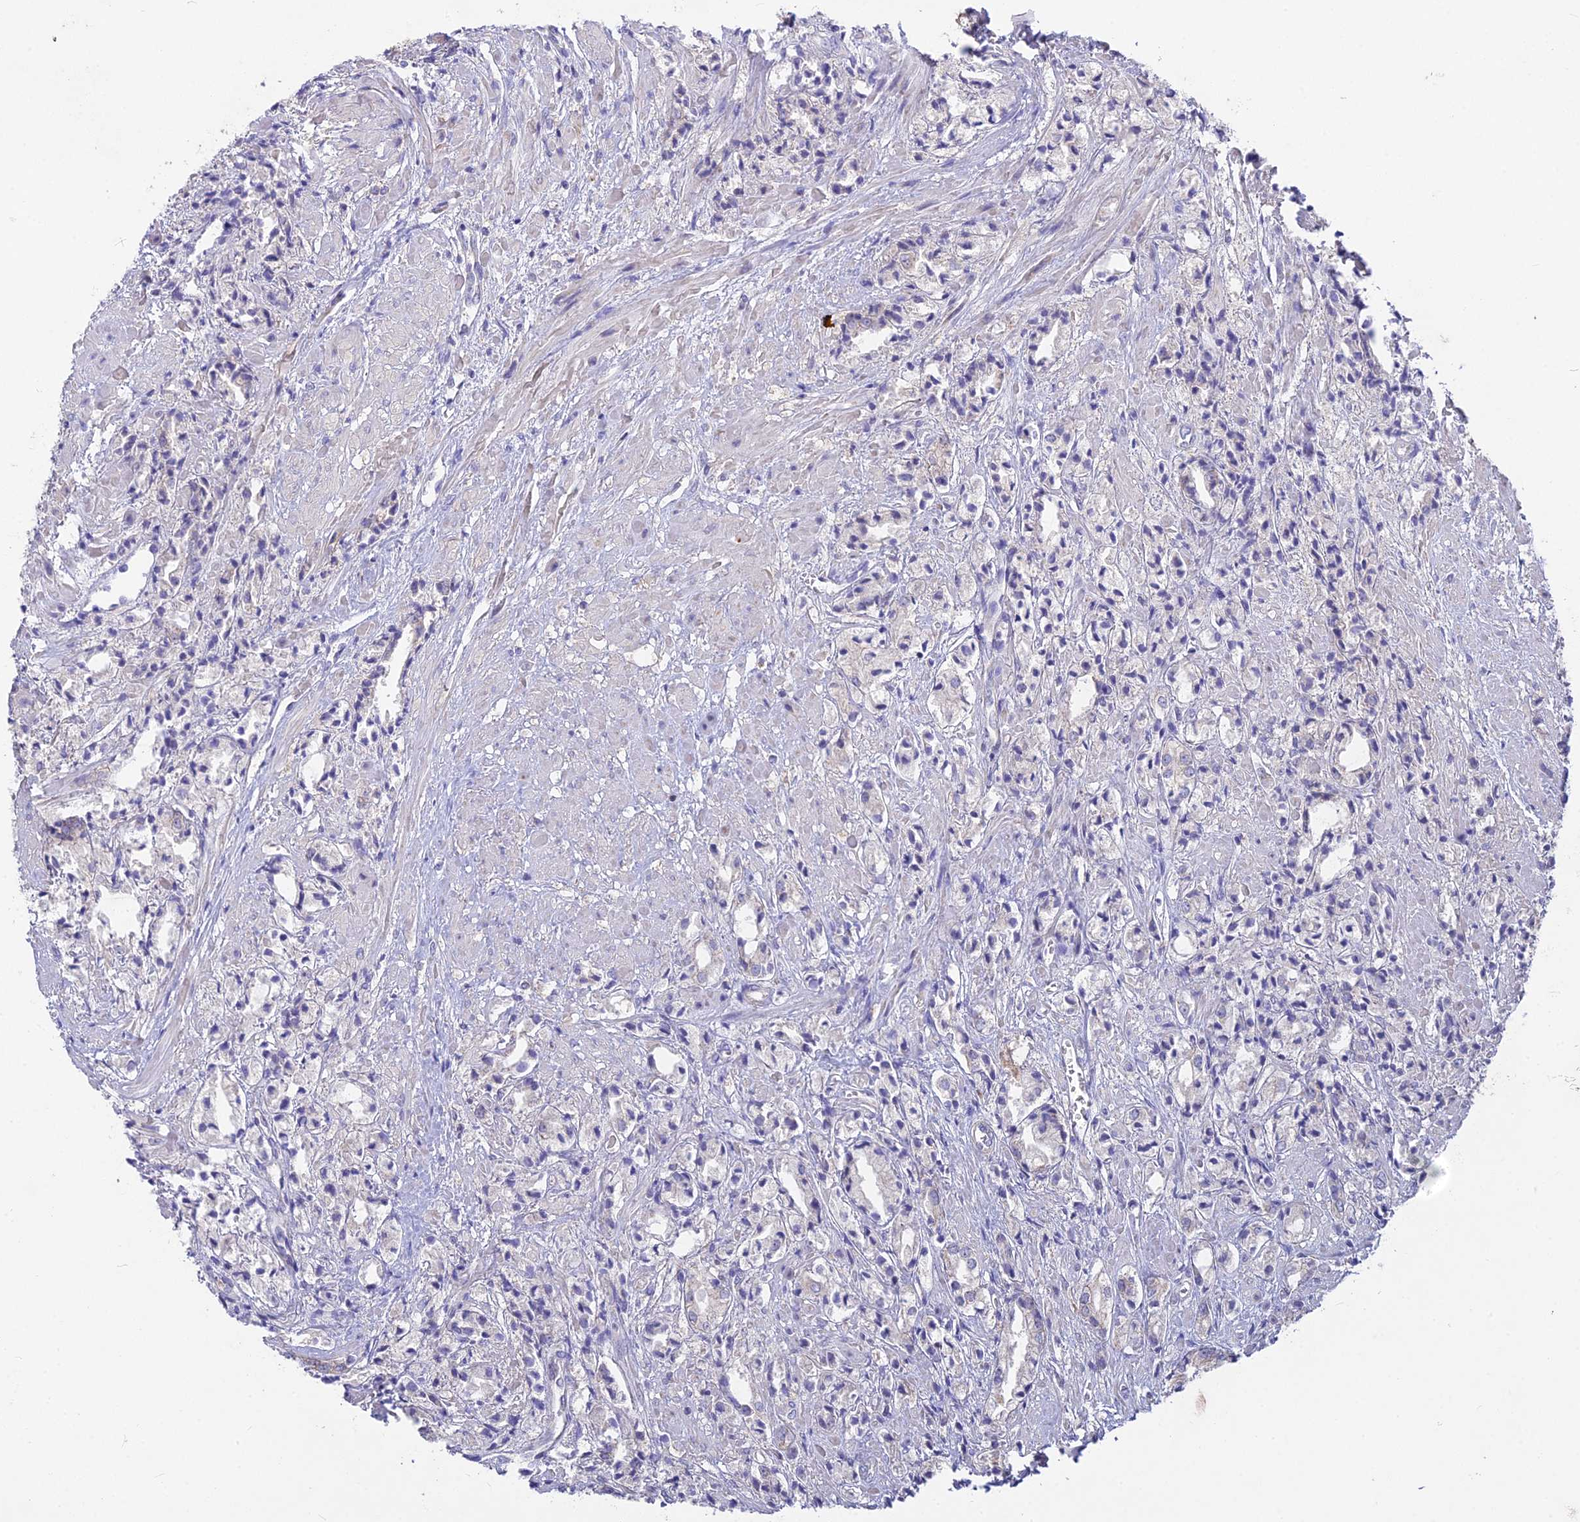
{"staining": {"intensity": "weak", "quantity": "<25%", "location": "cytoplasmic/membranous"}, "tissue": "prostate cancer", "cell_type": "Tumor cells", "image_type": "cancer", "snomed": [{"axis": "morphology", "description": "Adenocarcinoma, High grade"}, {"axis": "topography", "description": "Prostate"}], "caption": "Prostate cancer was stained to show a protein in brown. There is no significant staining in tumor cells.", "gene": "PZP", "patient": {"sex": "male", "age": 50}}